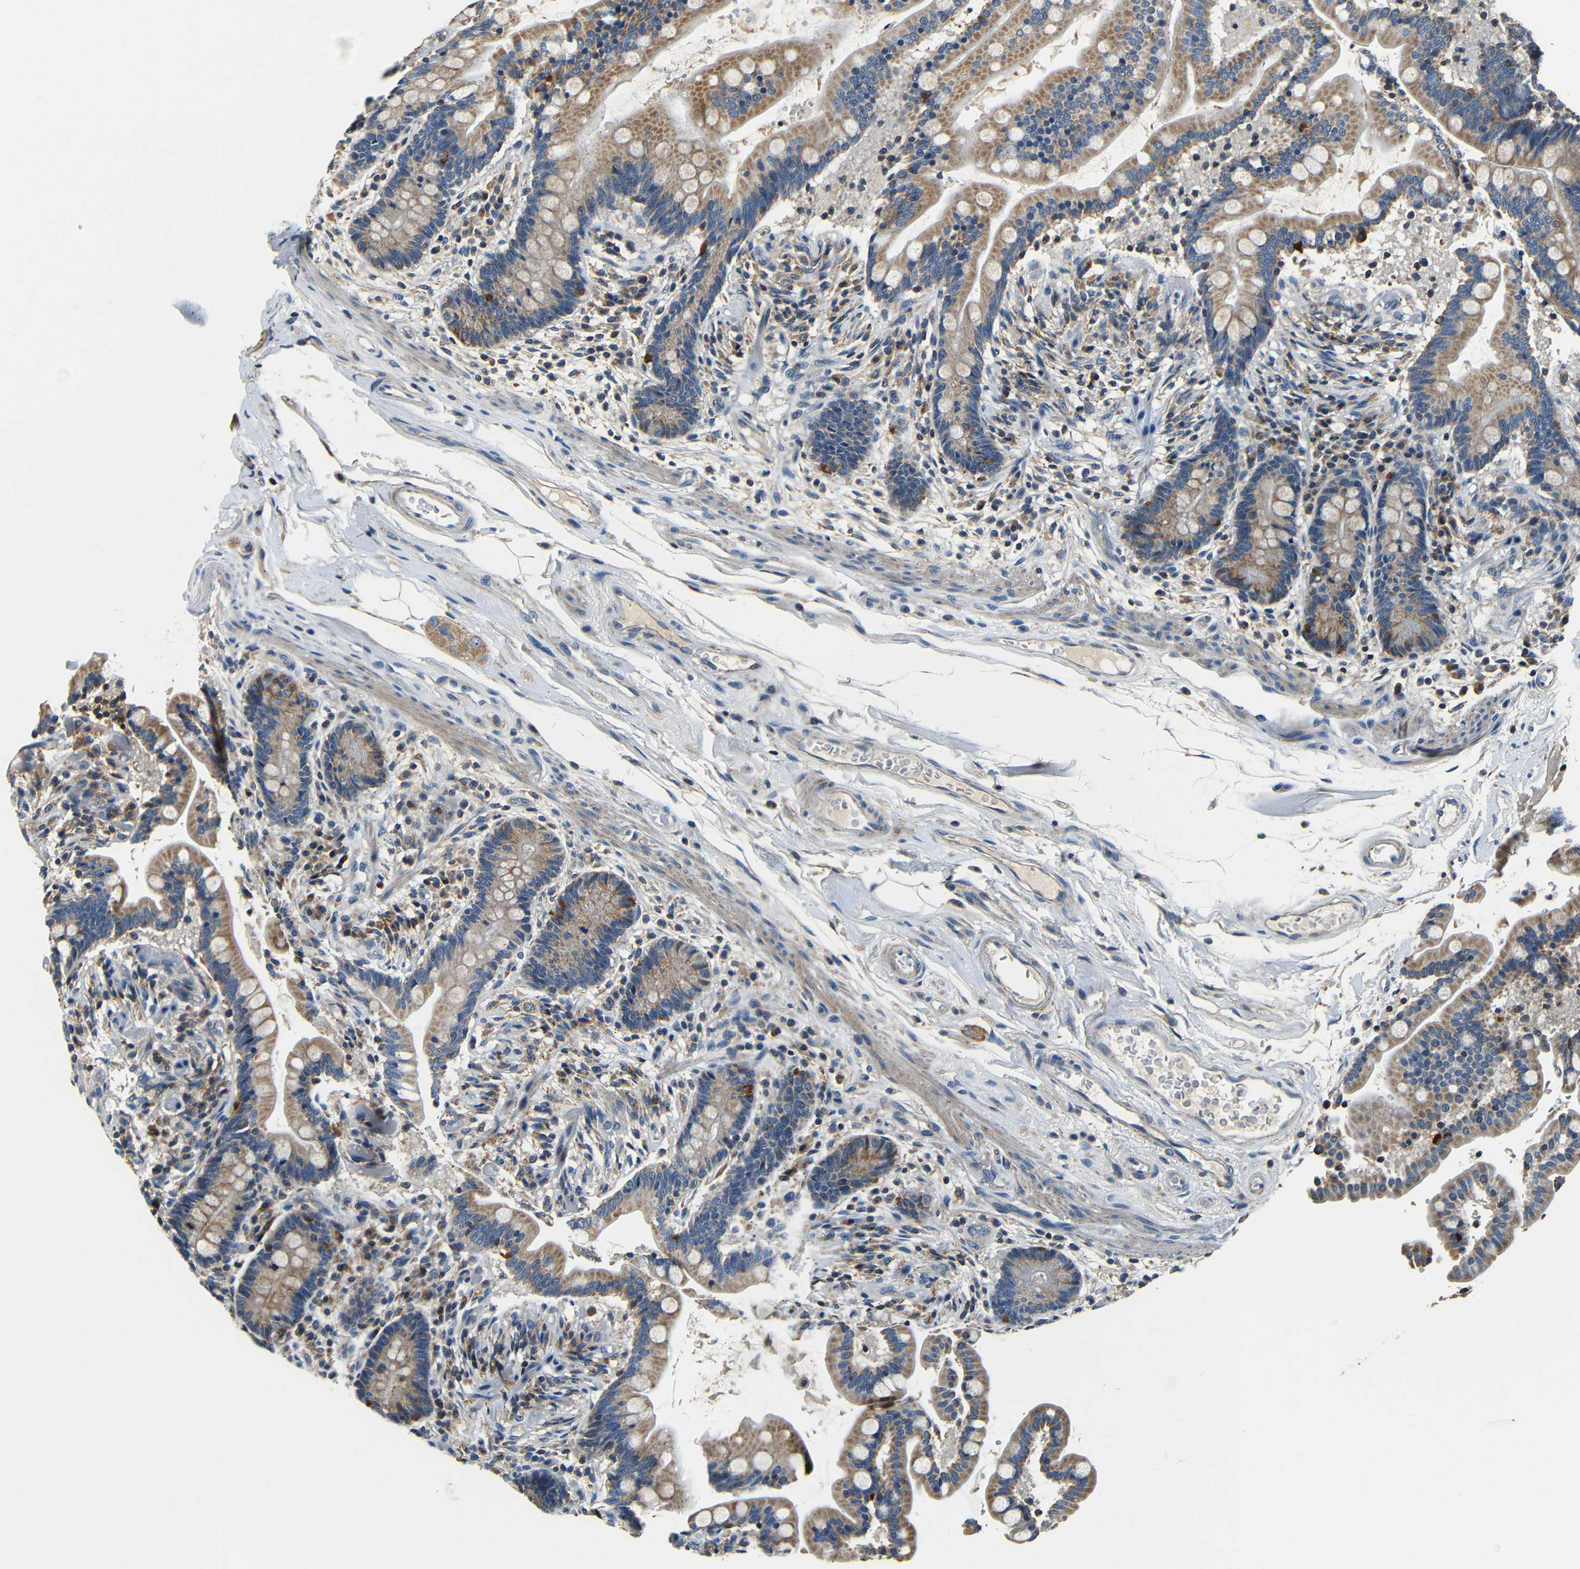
{"staining": {"intensity": "weak", "quantity": "25%-75%", "location": "cytoplasmic/membranous"}, "tissue": "colon", "cell_type": "Endothelial cells", "image_type": "normal", "snomed": [{"axis": "morphology", "description": "Normal tissue, NOS"}, {"axis": "topography", "description": "Colon"}], "caption": "Colon stained with immunohistochemistry (IHC) displays weak cytoplasmic/membranous positivity in about 25%-75% of endothelial cells.", "gene": "MTX1", "patient": {"sex": "male", "age": 73}}